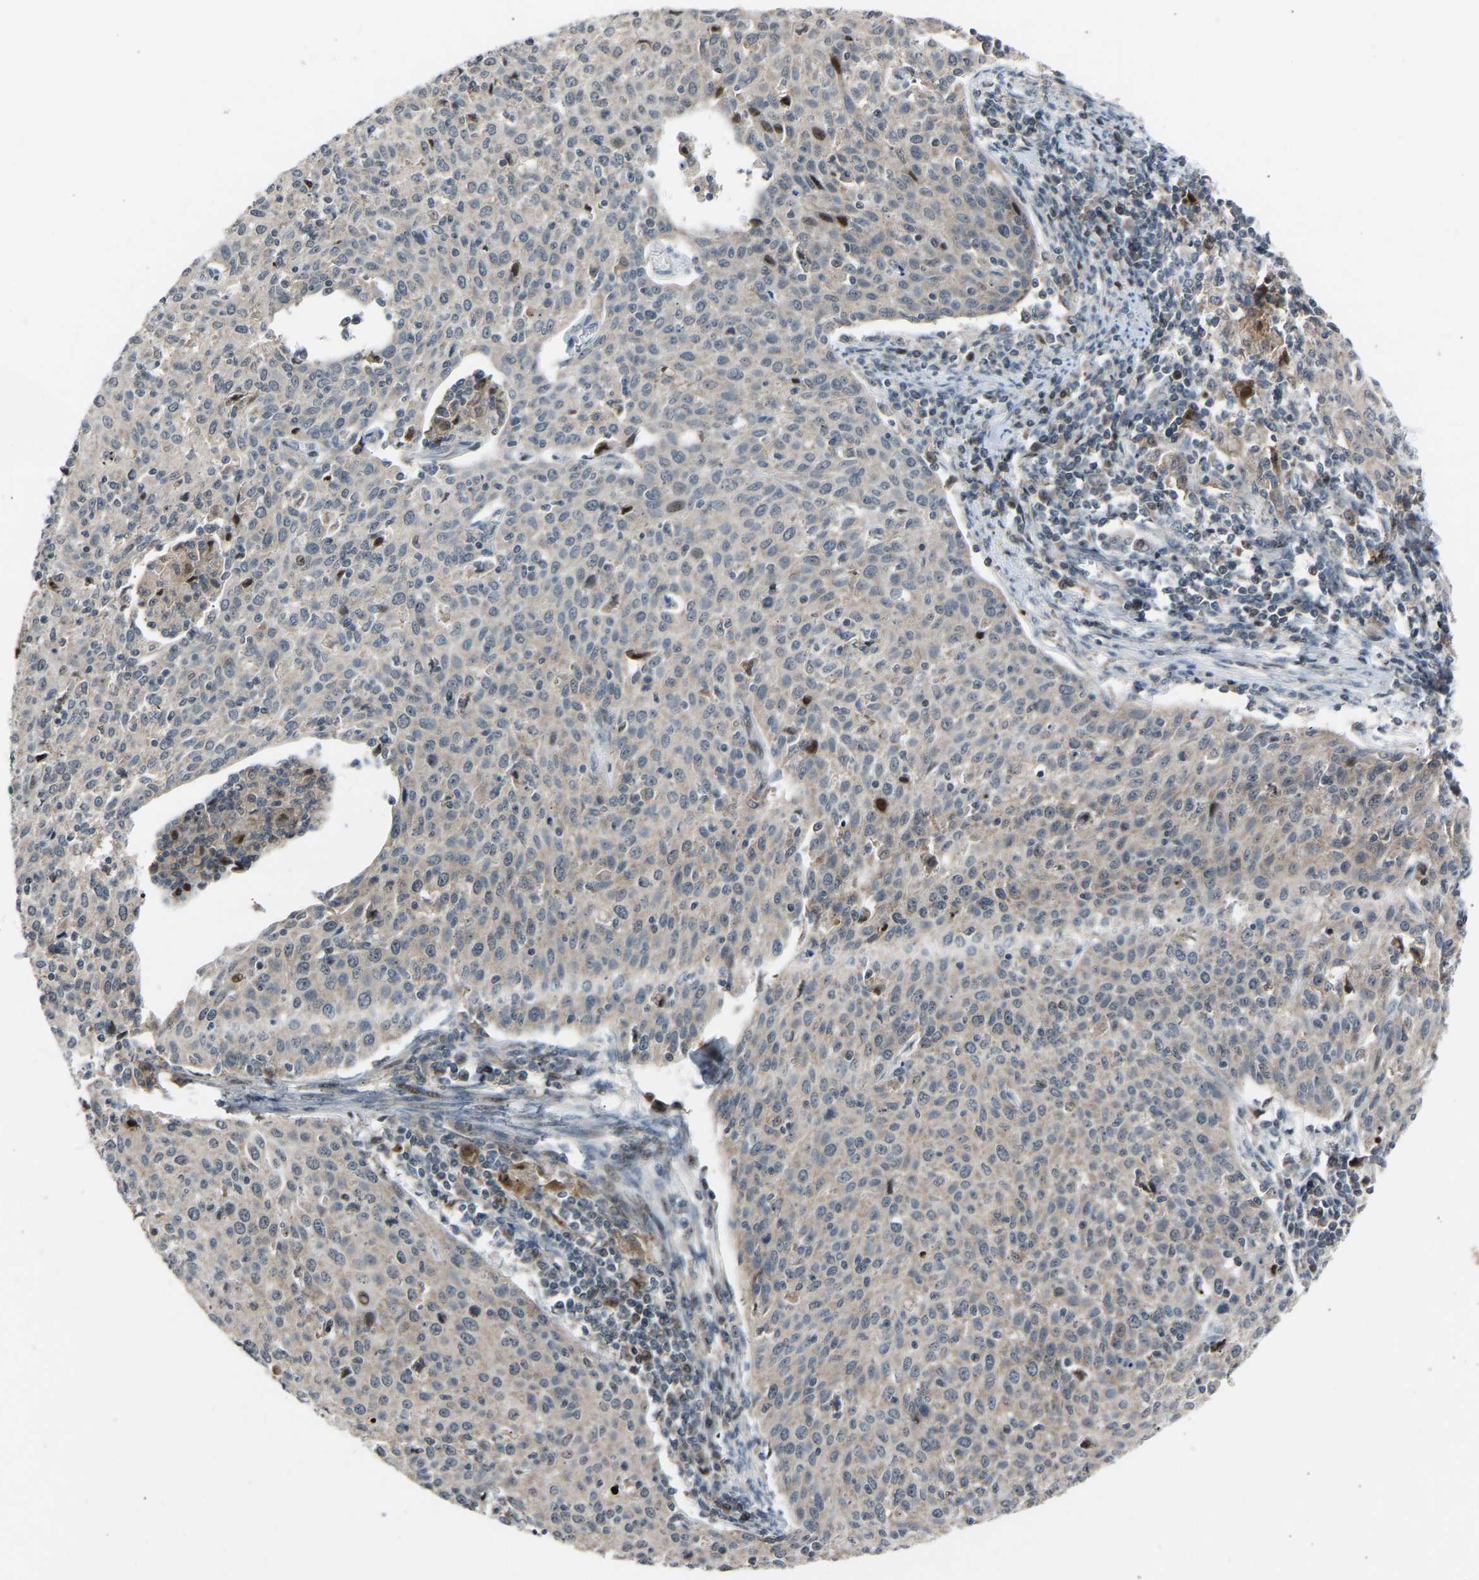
{"staining": {"intensity": "weak", "quantity": "<25%", "location": "cytoplasmic/membranous"}, "tissue": "cervical cancer", "cell_type": "Tumor cells", "image_type": "cancer", "snomed": [{"axis": "morphology", "description": "Squamous cell carcinoma, NOS"}, {"axis": "topography", "description": "Cervix"}], "caption": "Immunohistochemistry (IHC) micrograph of cervical cancer stained for a protein (brown), which reveals no expression in tumor cells. Brightfield microscopy of immunohistochemistry (IHC) stained with DAB (brown) and hematoxylin (blue), captured at high magnification.", "gene": "SLIRP", "patient": {"sex": "female", "age": 38}}